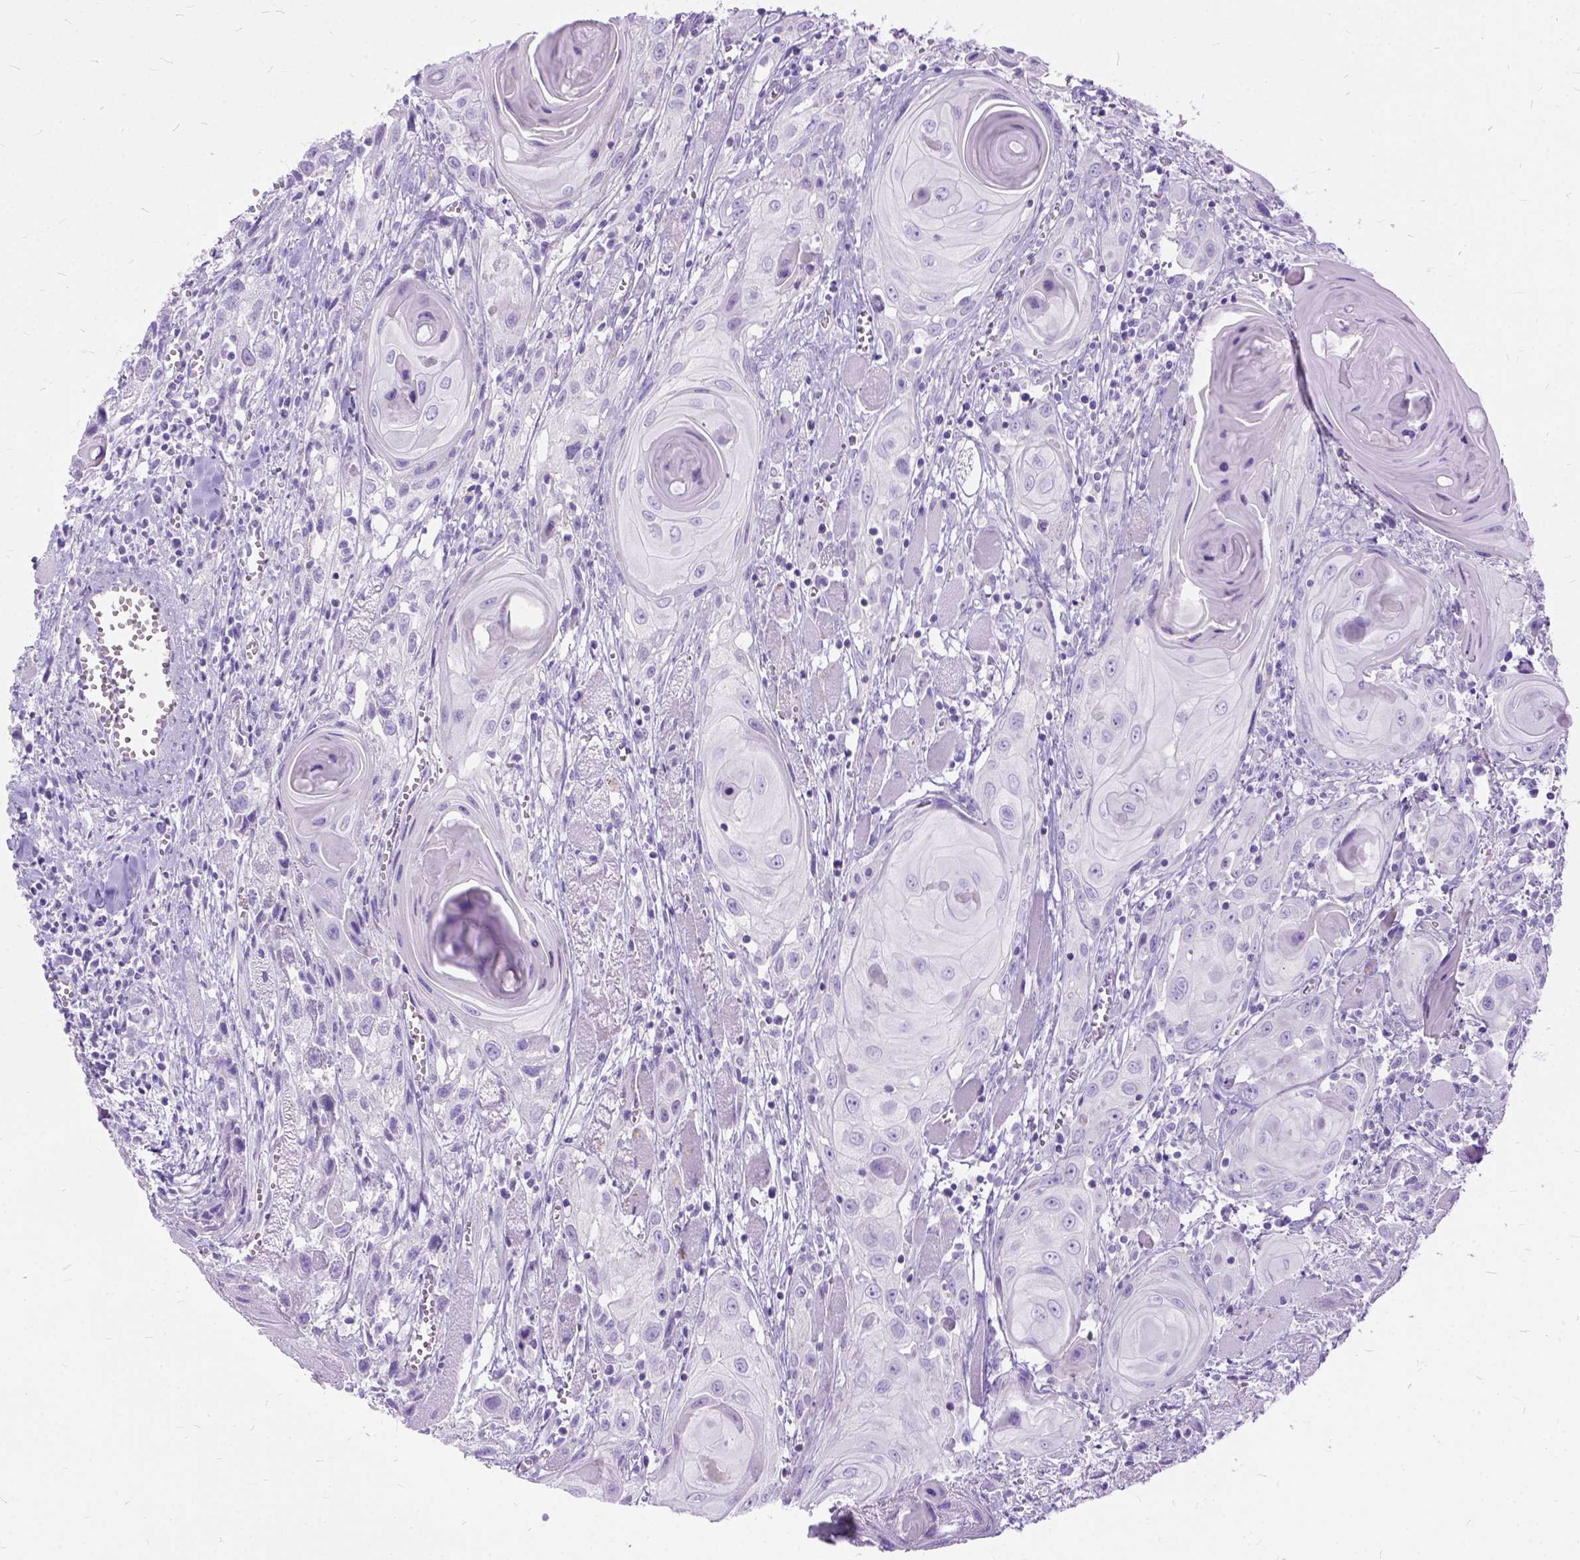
{"staining": {"intensity": "negative", "quantity": "none", "location": "none"}, "tissue": "head and neck cancer", "cell_type": "Tumor cells", "image_type": "cancer", "snomed": [{"axis": "morphology", "description": "Squamous cell carcinoma, NOS"}, {"axis": "topography", "description": "Head-Neck"}], "caption": "DAB (3,3'-diaminobenzidine) immunohistochemical staining of head and neck squamous cell carcinoma displays no significant staining in tumor cells. Brightfield microscopy of immunohistochemistry (IHC) stained with DAB (brown) and hematoxylin (blue), captured at high magnification.", "gene": "ARL9", "patient": {"sex": "female", "age": 80}}